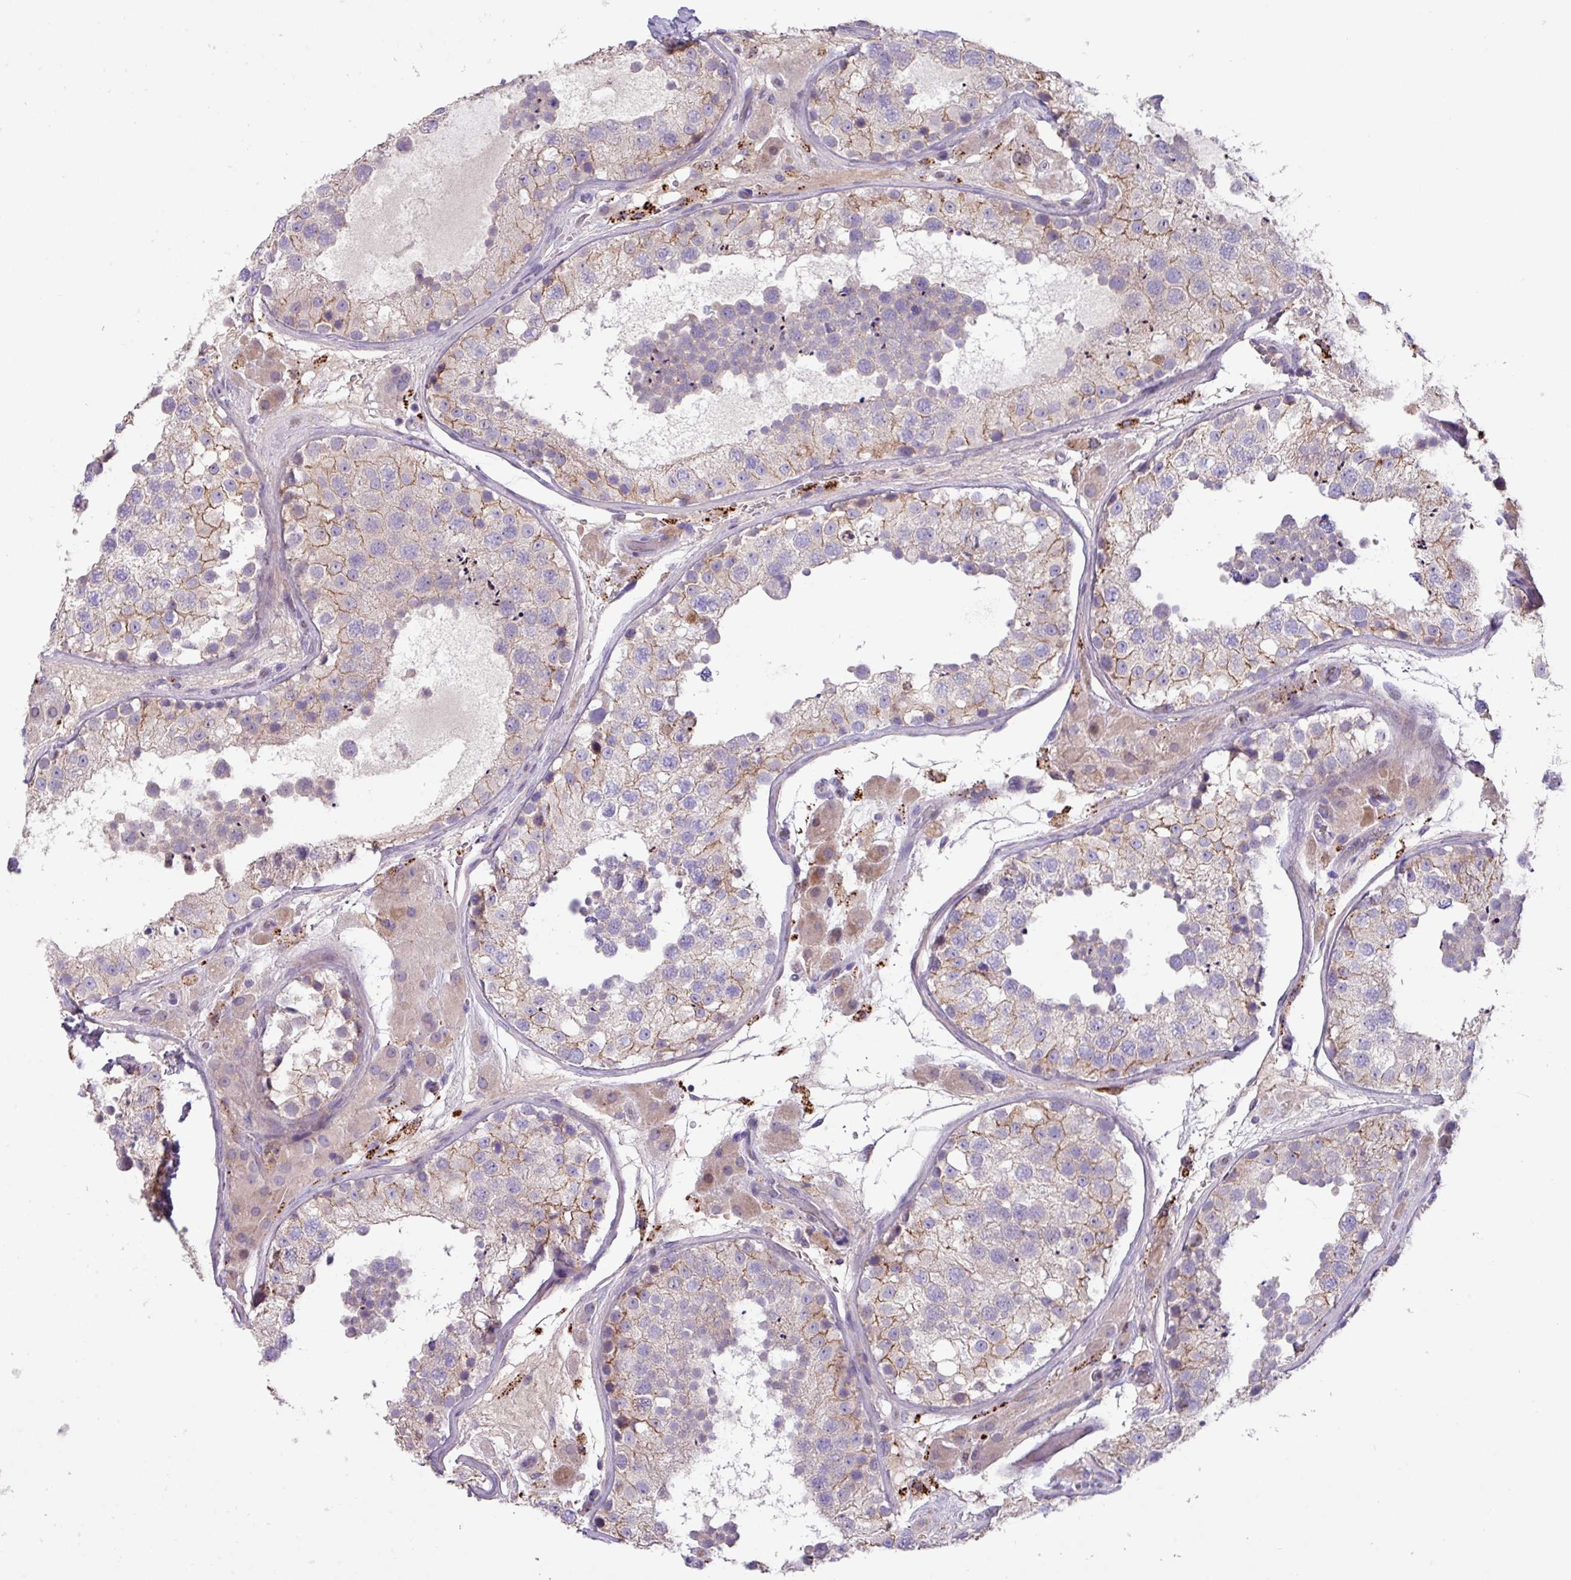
{"staining": {"intensity": "moderate", "quantity": "25%-75%", "location": "cytoplasmic/membranous"}, "tissue": "testis", "cell_type": "Cells in seminiferous ducts", "image_type": "normal", "snomed": [{"axis": "morphology", "description": "Normal tissue, NOS"}, {"axis": "topography", "description": "Testis"}], "caption": "DAB immunohistochemical staining of unremarkable human testis reveals moderate cytoplasmic/membranous protein expression in approximately 25%-75% of cells in seminiferous ducts.", "gene": "IQCJ", "patient": {"sex": "male", "age": 26}}